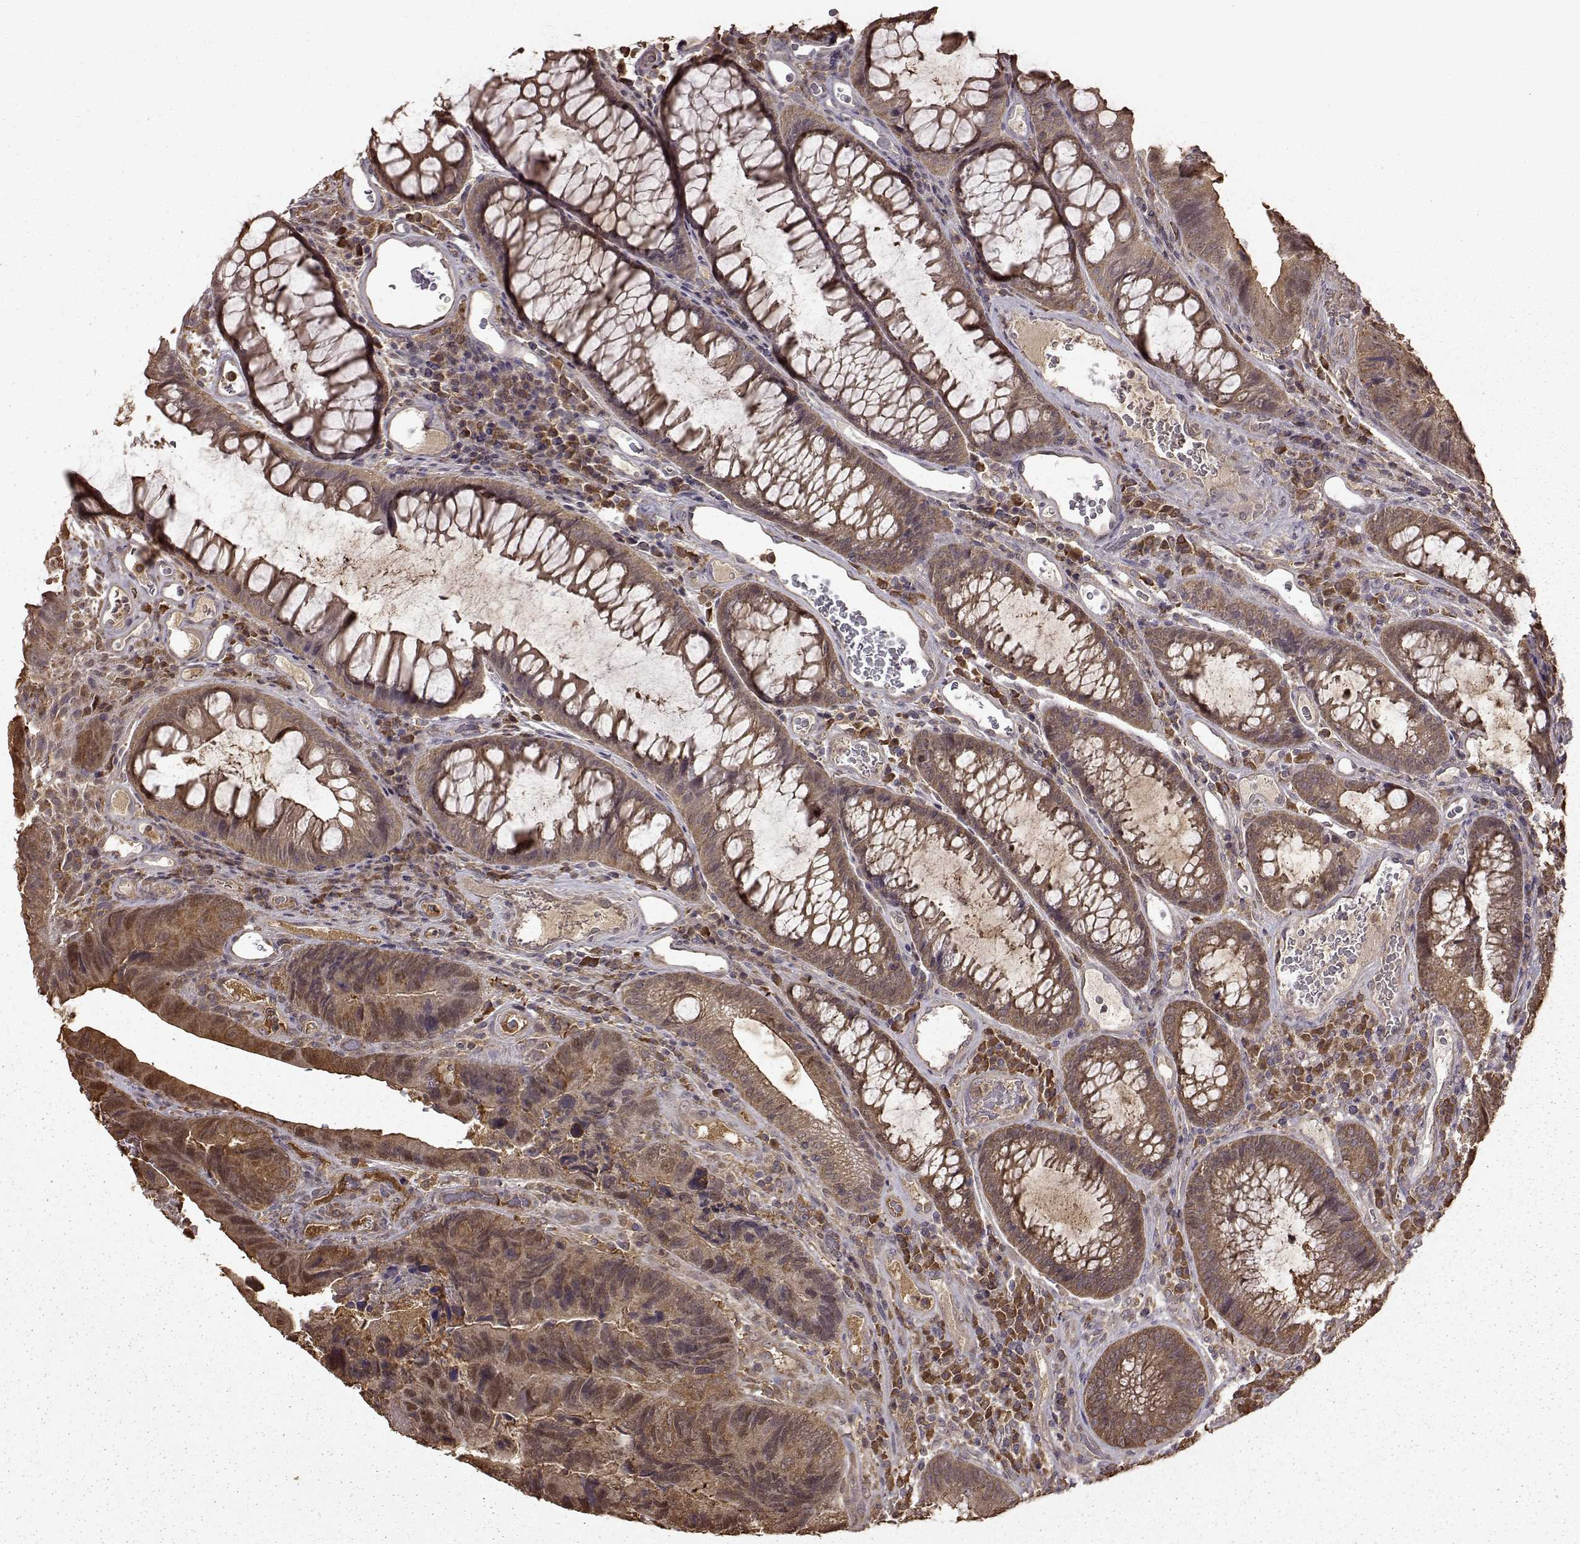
{"staining": {"intensity": "strong", "quantity": "<25%", "location": "cytoplasmic/membranous"}, "tissue": "colorectal cancer", "cell_type": "Tumor cells", "image_type": "cancer", "snomed": [{"axis": "morphology", "description": "Adenocarcinoma, NOS"}, {"axis": "topography", "description": "Colon"}], "caption": "About <25% of tumor cells in human colorectal cancer (adenocarcinoma) show strong cytoplasmic/membranous protein expression as visualized by brown immunohistochemical staining.", "gene": "NME1-NME2", "patient": {"sex": "female", "age": 67}}